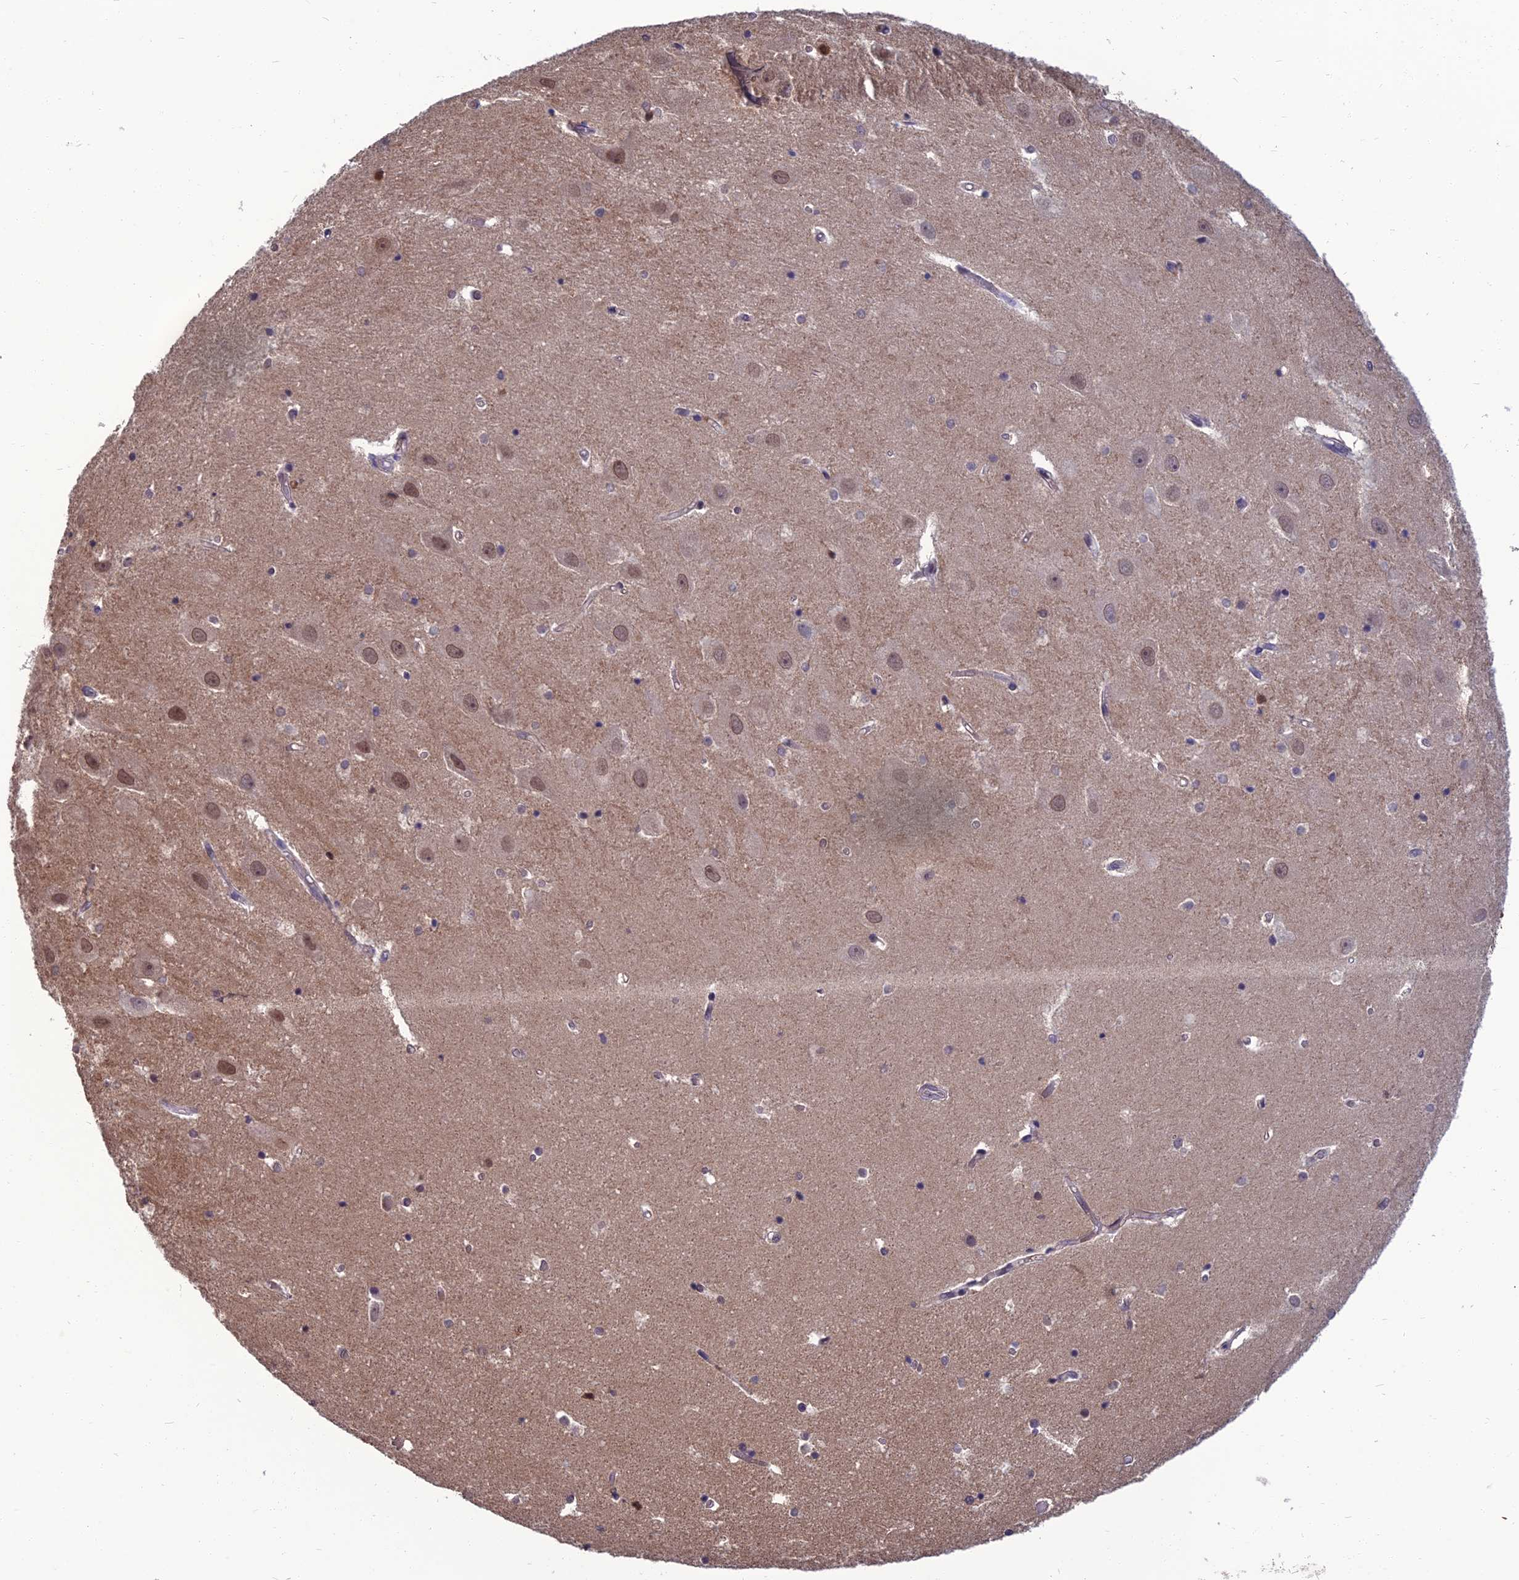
{"staining": {"intensity": "moderate", "quantity": "<25%", "location": "nuclear"}, "tissue": "hippocampus", "cell_type": "Glial cells", "image_type": "normal", "snomed": [{"axis": "morphology", "description": "Normal tissue, NOS"}, {"axis": "topography", "description": "Hippocampus"}], "caption": "Protein staining by immunohistochemistry displays moderate nuclear staining in approximately <25% of glial cells in benign hippocampus.", "gene": "NR4A3", "patient": {"sex": "female", "age": 52}}